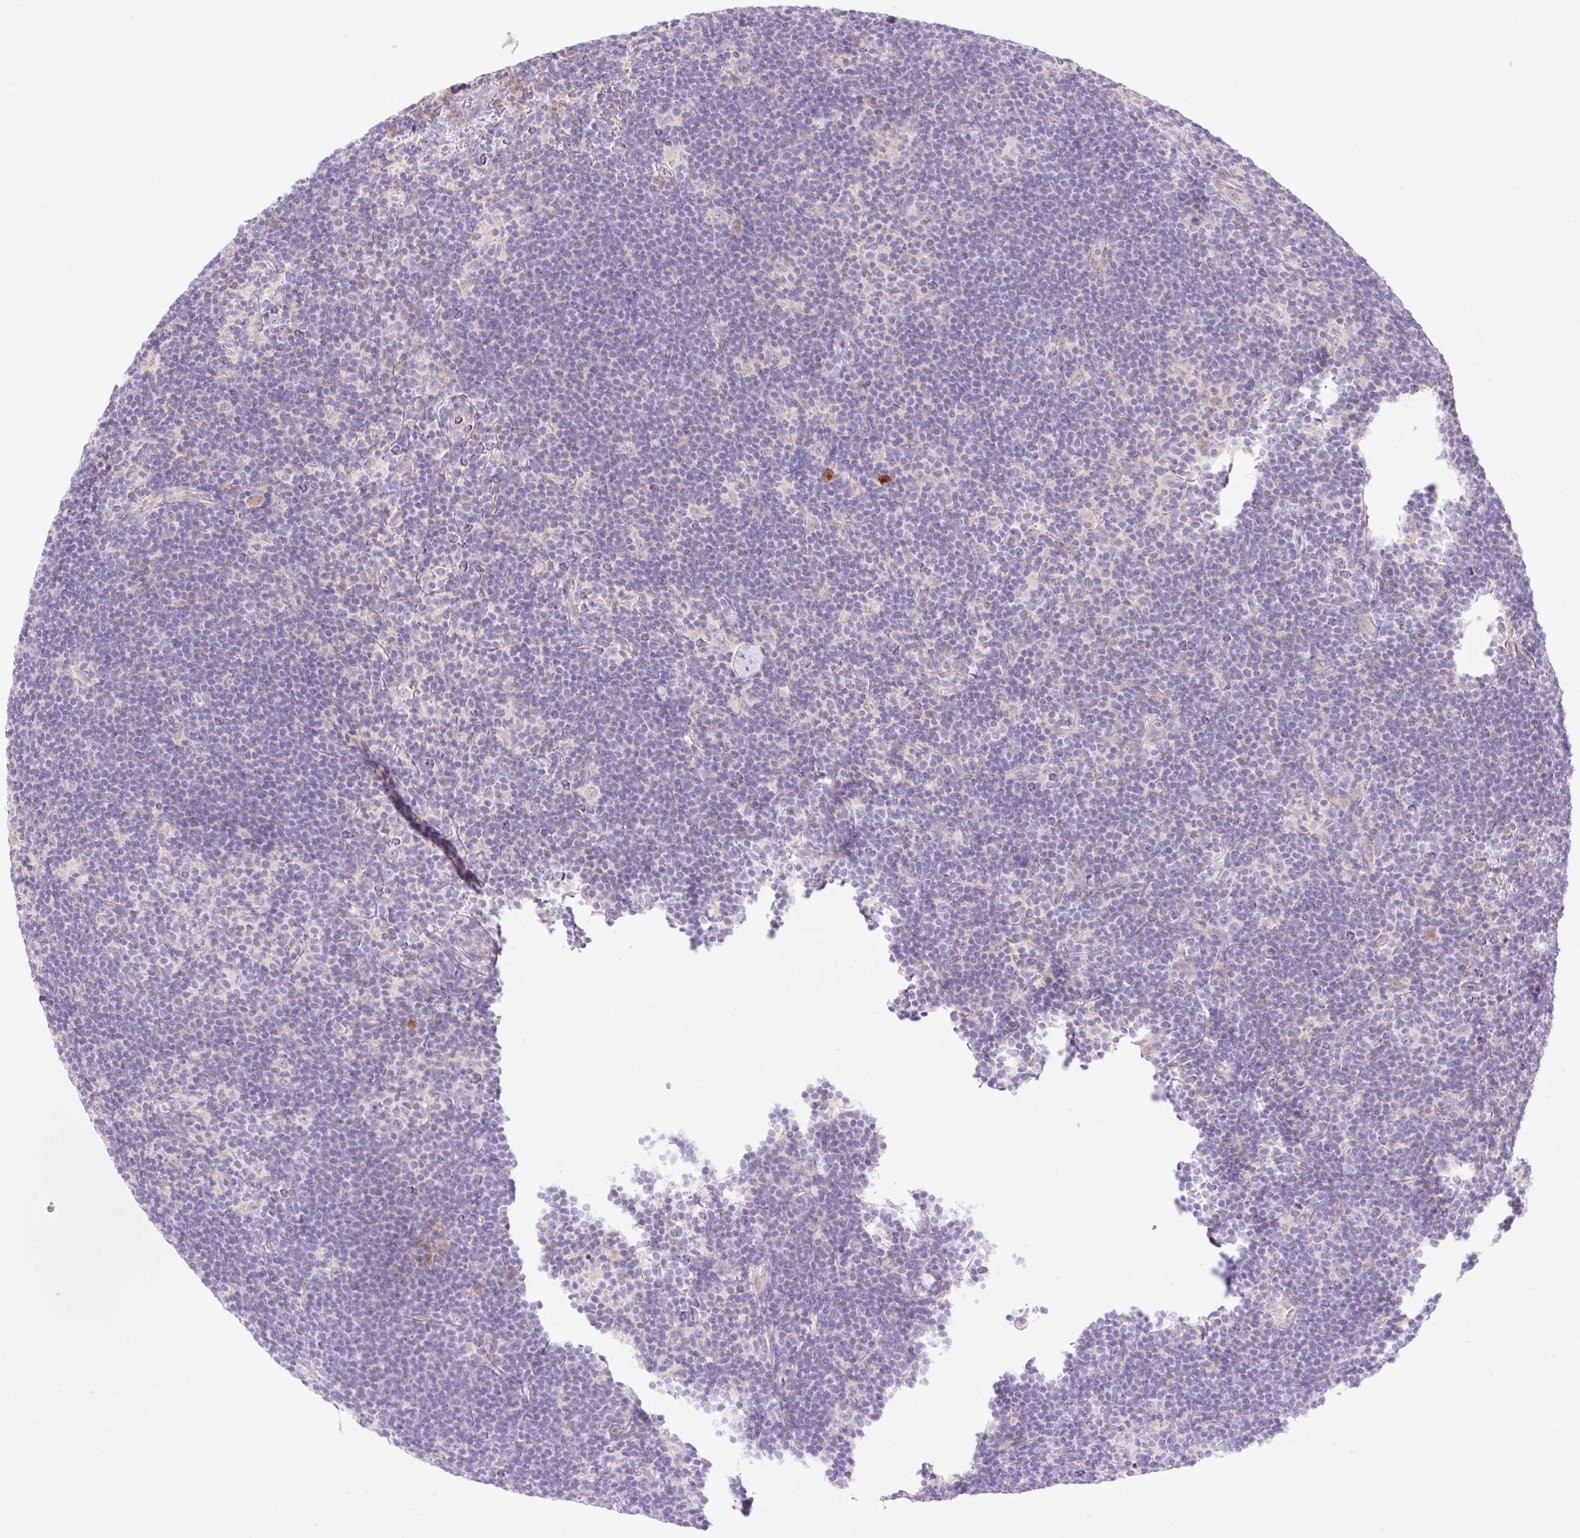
{"staining": {"intensity": "negative", "quantity": "none", "location": "none"}, "tissue": "lymphoma", "cell_type": "Tumor cells", "image_type": "cancer", "snomed": [{"axis": "morphology", "description": "Hodgkin's disease, NOS"}, {"axis": "topography", "description": "Lymph node"}], "caption": "Immunohistochemistry (IHC) image of neoplastic tissue: Hodgkin's disease stained with DAB shows no significant protein expression in tumor cells.", "gene": "DENND5A", "patient": {"sex": "female", "age": 57}}